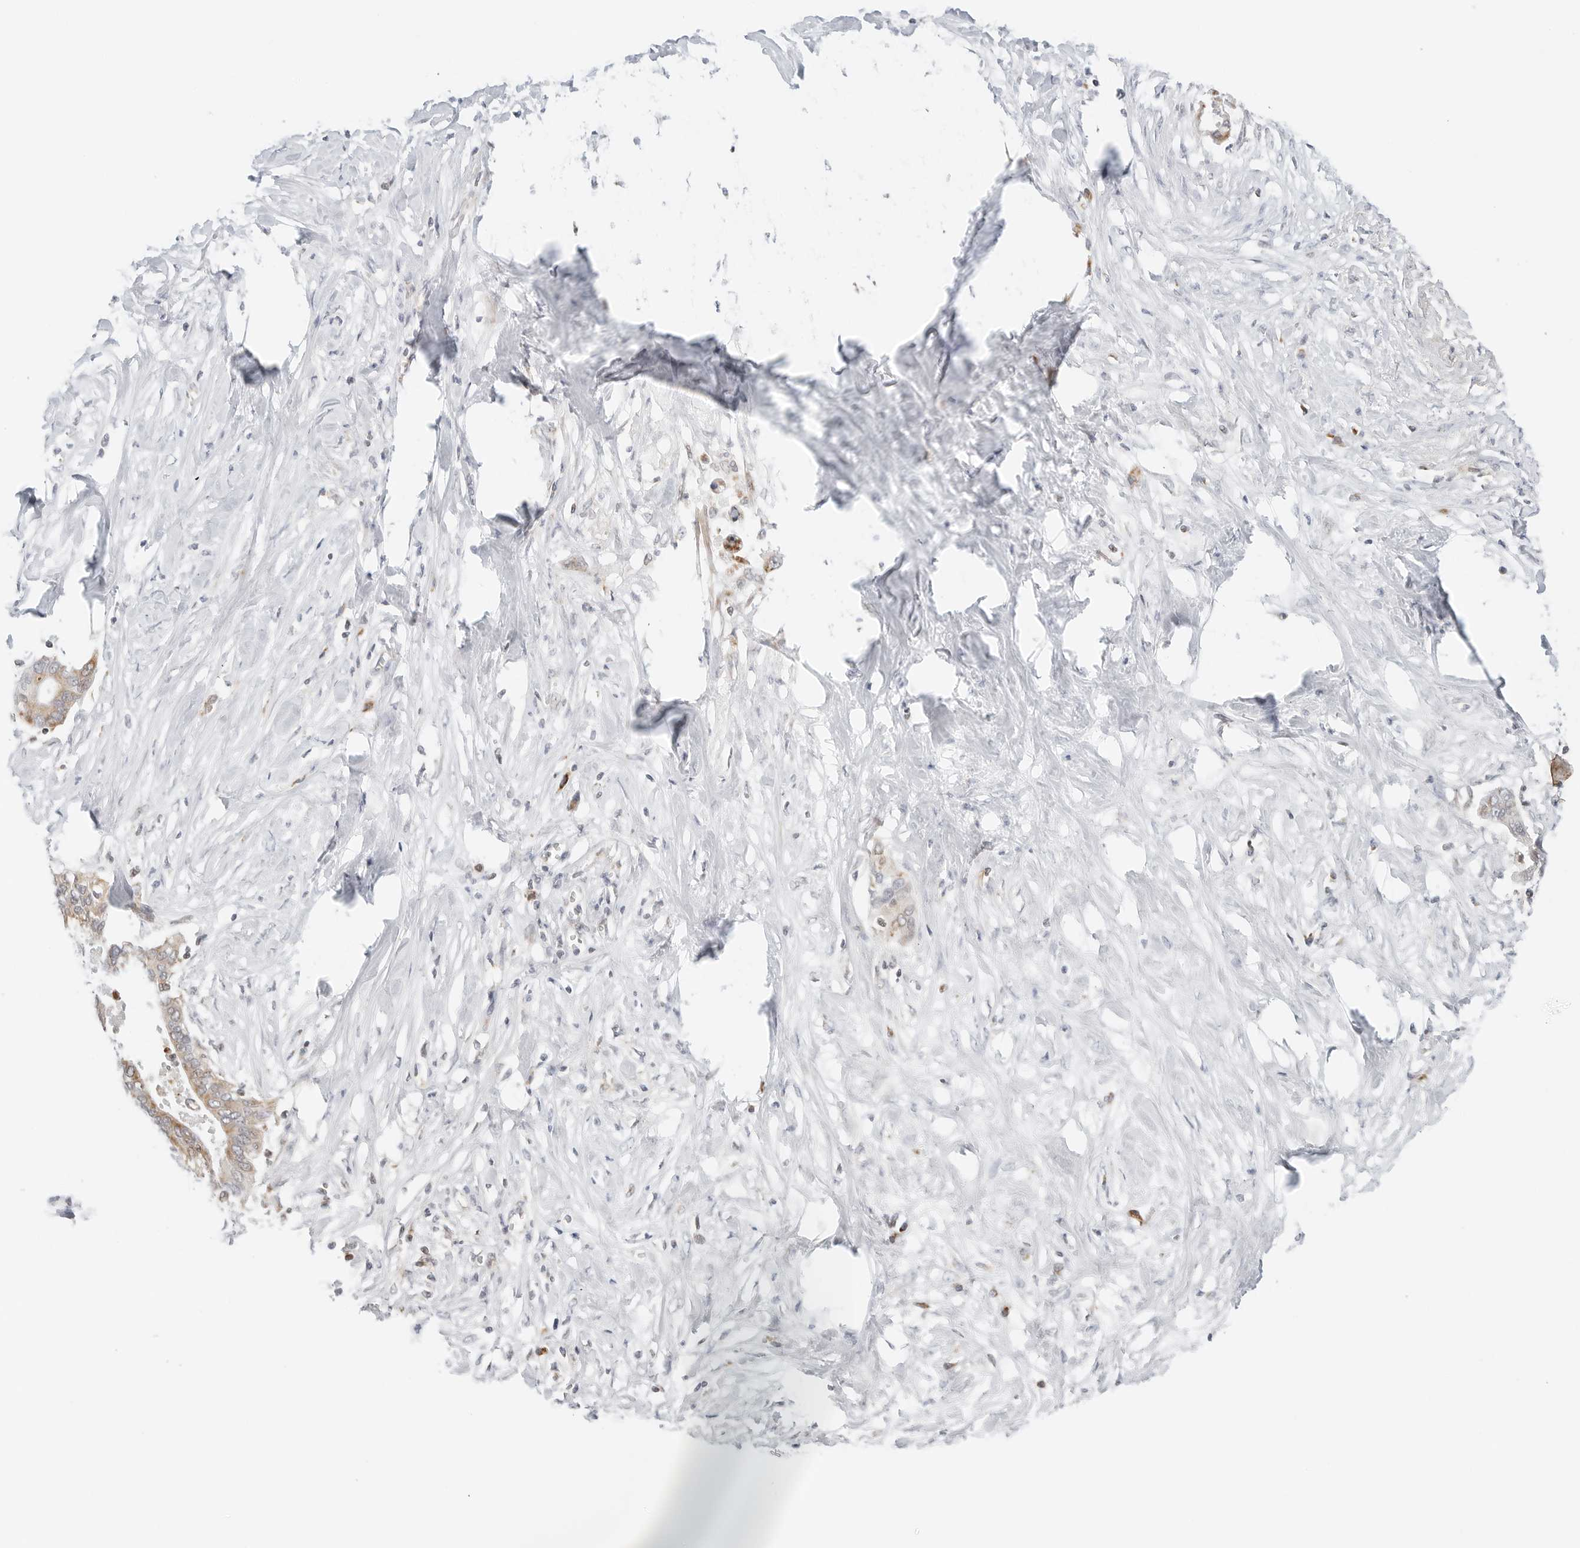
{"staining": {"intensity": "weak", "quantity": "25%-75%", "location": "cytoplasmic/membranous"}, "tissue": "pancreatic cancer", "cell_type": "Tumor cells", "image_type": "cancer", "snomed": [{"axis": "morphology", "description": "Normal tissue, NOS"}, {"axis": "morphology", "description": "Adenocarcinoma, NOS"}, {"axis": "topography", "description": "Pancreas"}, {"axis": "topography", "description": "Peripheral nerve tissue"}], "caption": "High-magnification brightfield microscopy of adenocarcinoma (pancreatic) stained with DAB (brown) and counterstained with hematoxylin (blue). tumor cells exhibit weak cytoplasmic/membranous expression is identified in approximately25%-75% of cells. (Brightfield microscopy of DAB IHC at high magnification).", "gene": "DYRK4", "patient": {"sex": "male", "age": 59}}